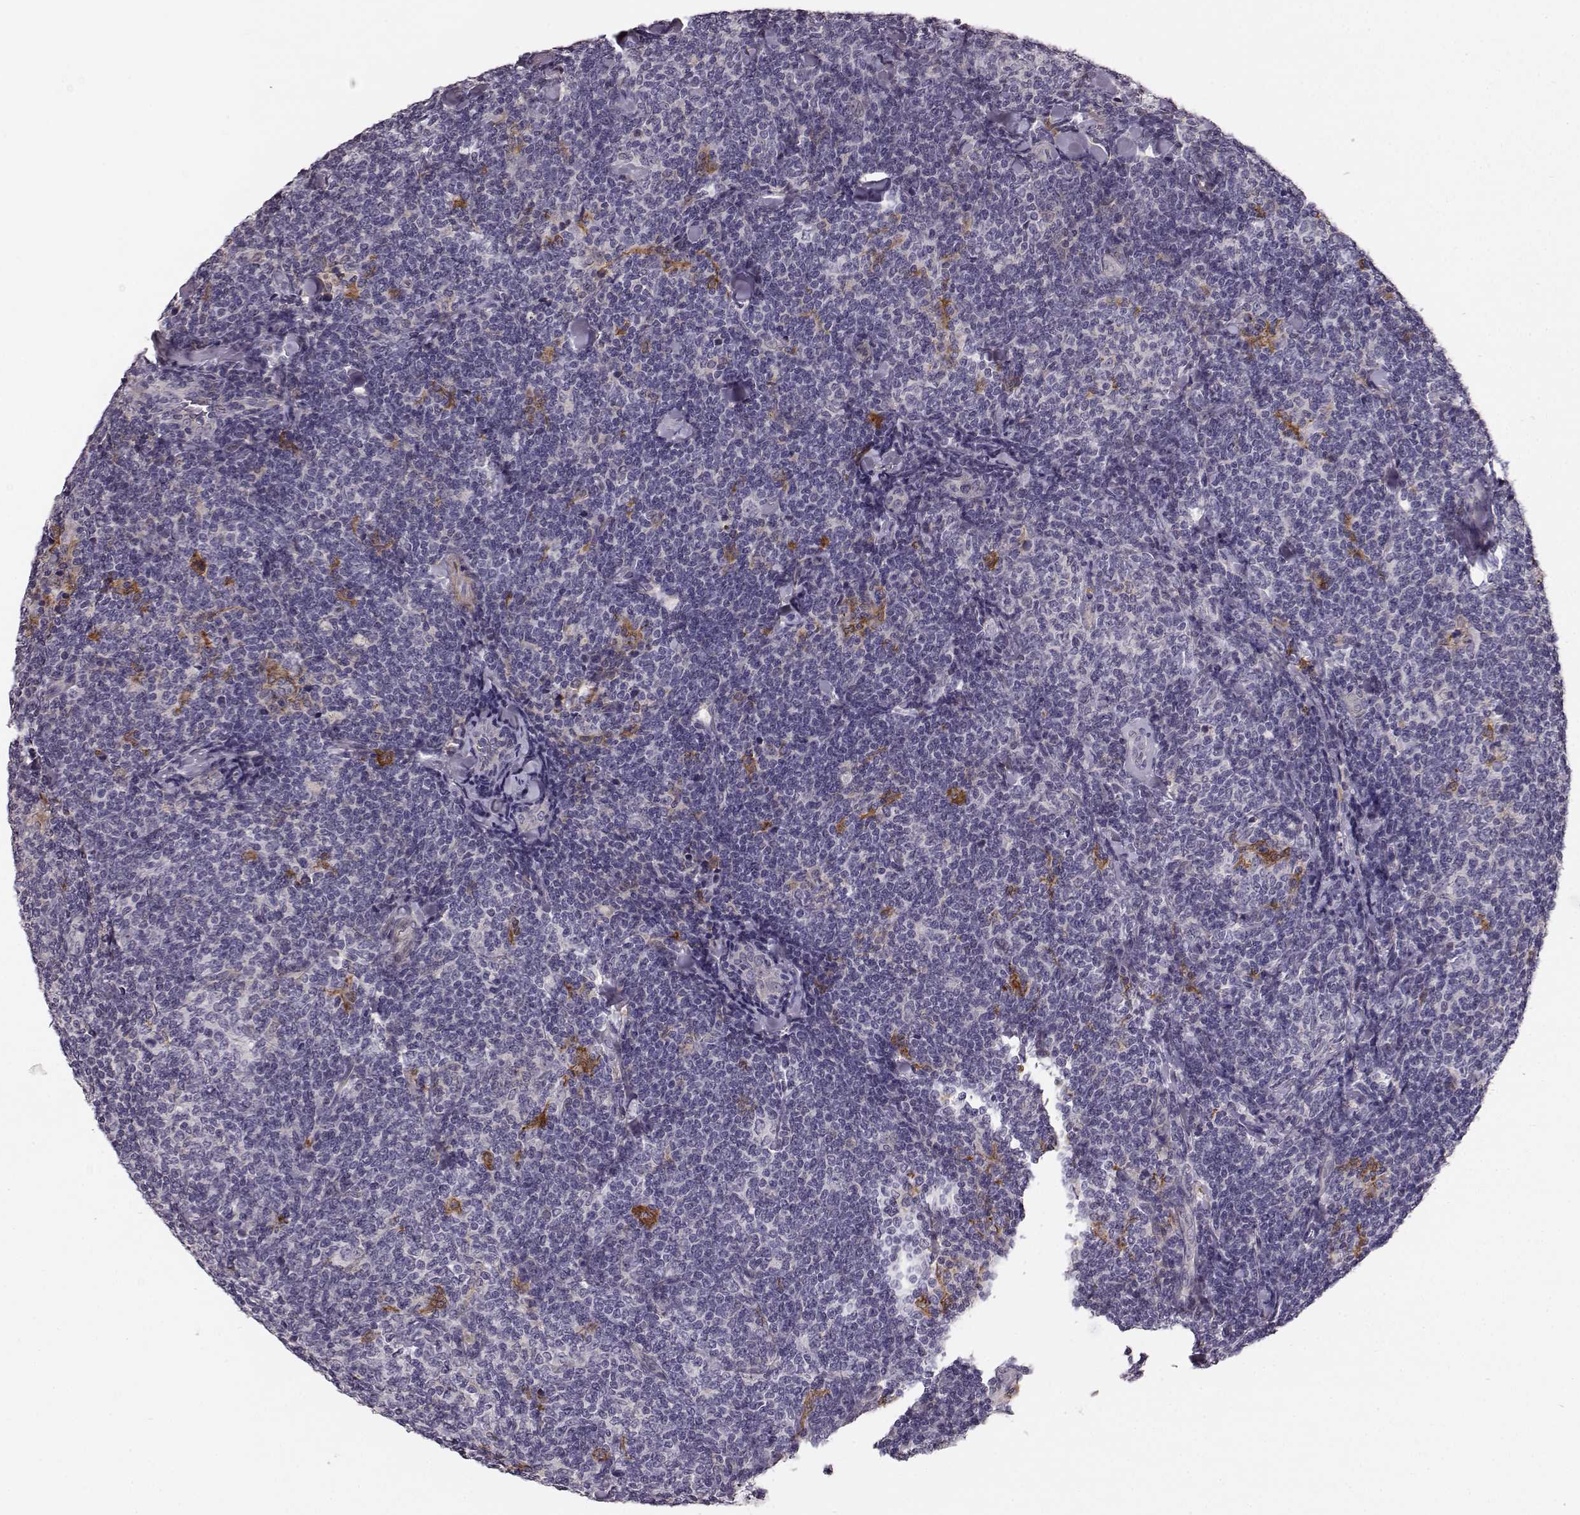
{"staining": {"intensity": "negative", "quantity": "none", "location": "none"}, "tissue": "lymphoma", "cell_type": "Tumor cells", "image_type": "cancer", "snomed": [{"axis": "morphology", "description": "Malignant lymphoma, non-Hodgkin's type, Low grade"}, {"axis": "topography", "description": "Lymph node"}], "caption": "Lymphoma was stained to show a protein in brown. There is no significant staining in tumor cells.", "gene": "GPR50", "patient": {"sex": "female", "age": 56}}